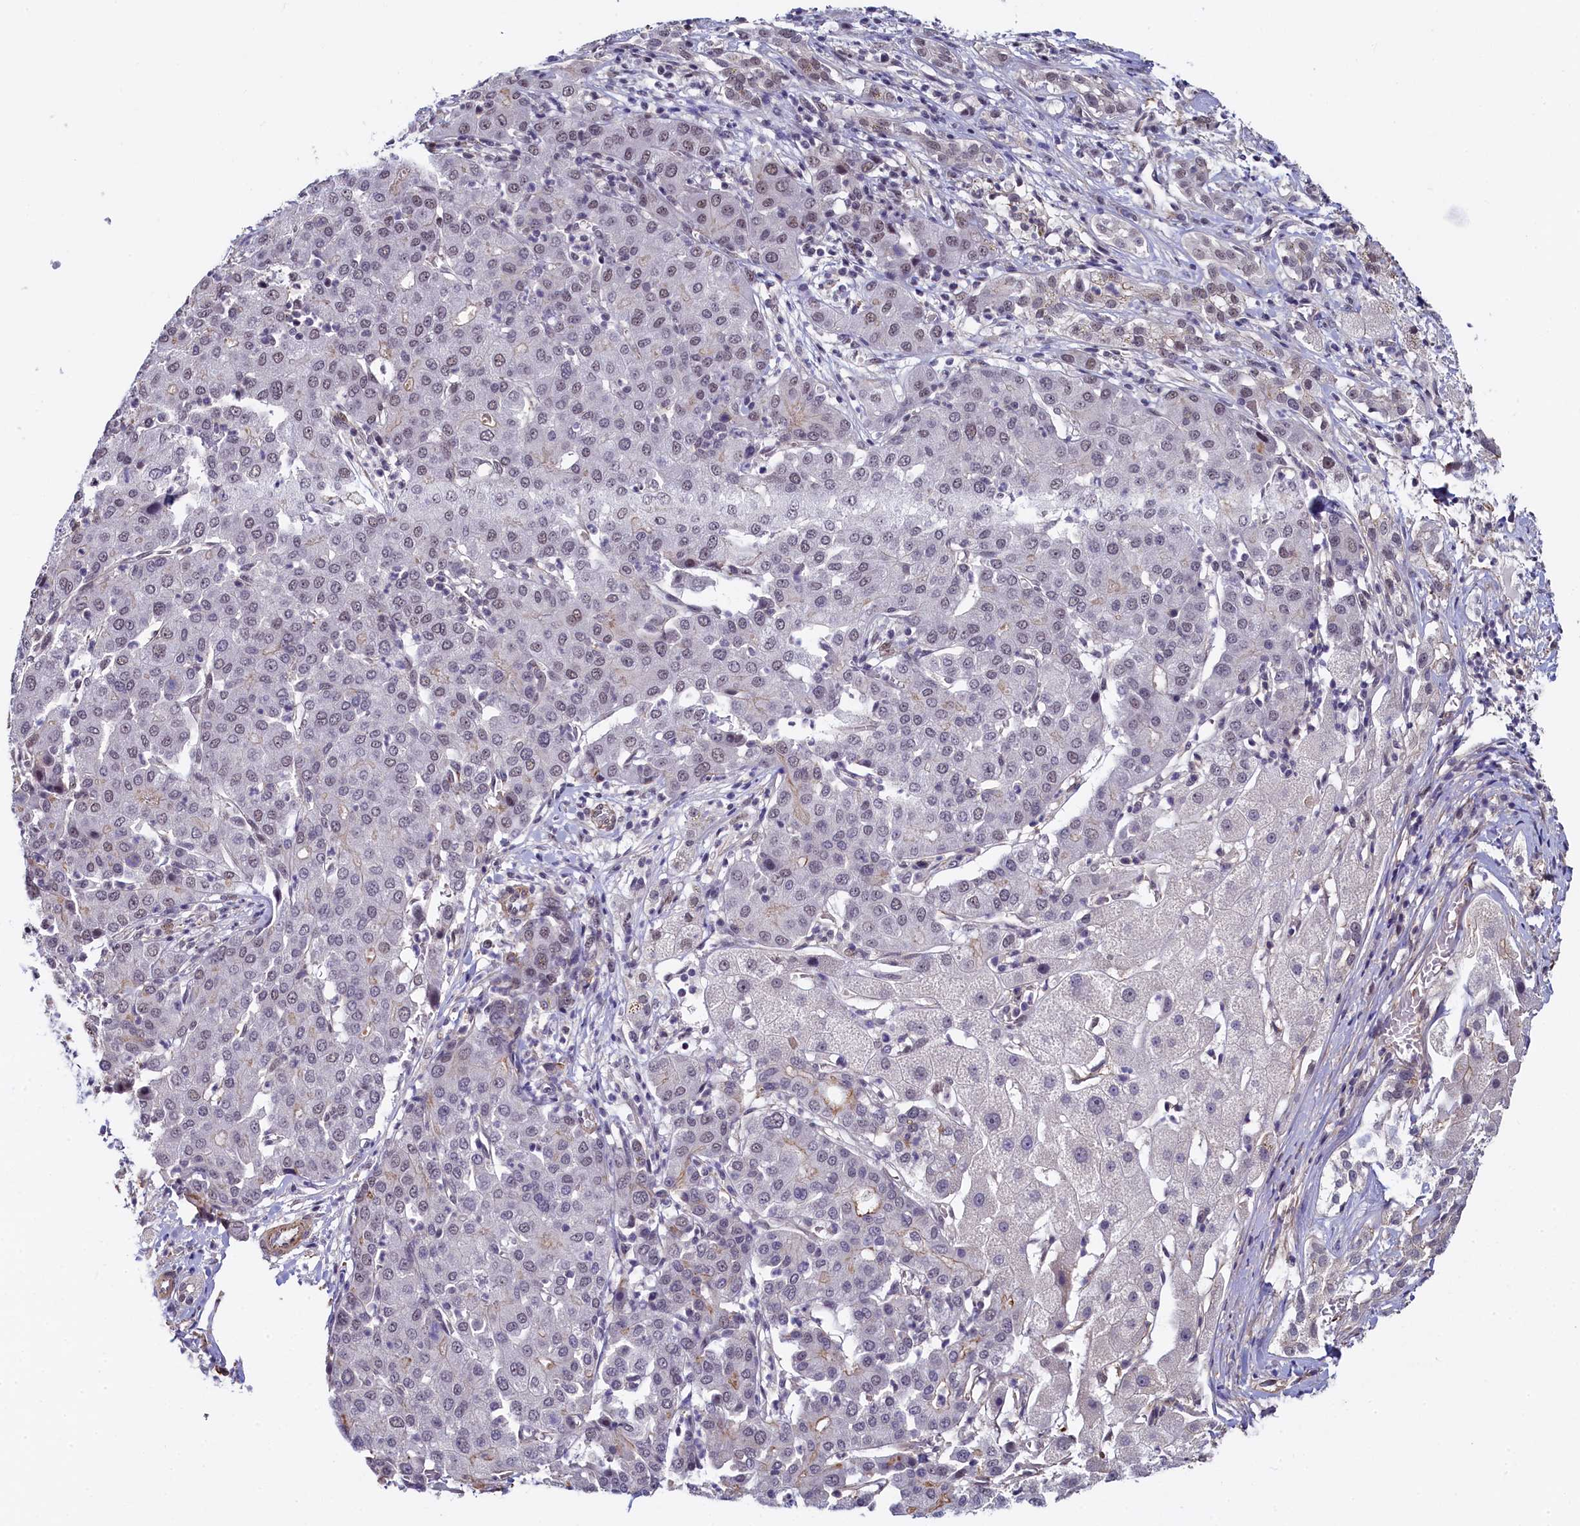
{"staining": {"intensity": "negative", "quantity": "none", "location": "none"}, "tissue": "liver cancer", "cell_type": "Tumor cells", "image_type": "cancer", "snomed": [{"axis": "morphology", "description": "Carcinoma, Hepatocellular, NOS"}, {"axis": "topography", "description": "Liver"}], "caption": "A photomicrograph of human liver cancer is negative for staining in tumor cells.", "gene": "INTS14", "patient": {"sex": "male", "age": 65}}